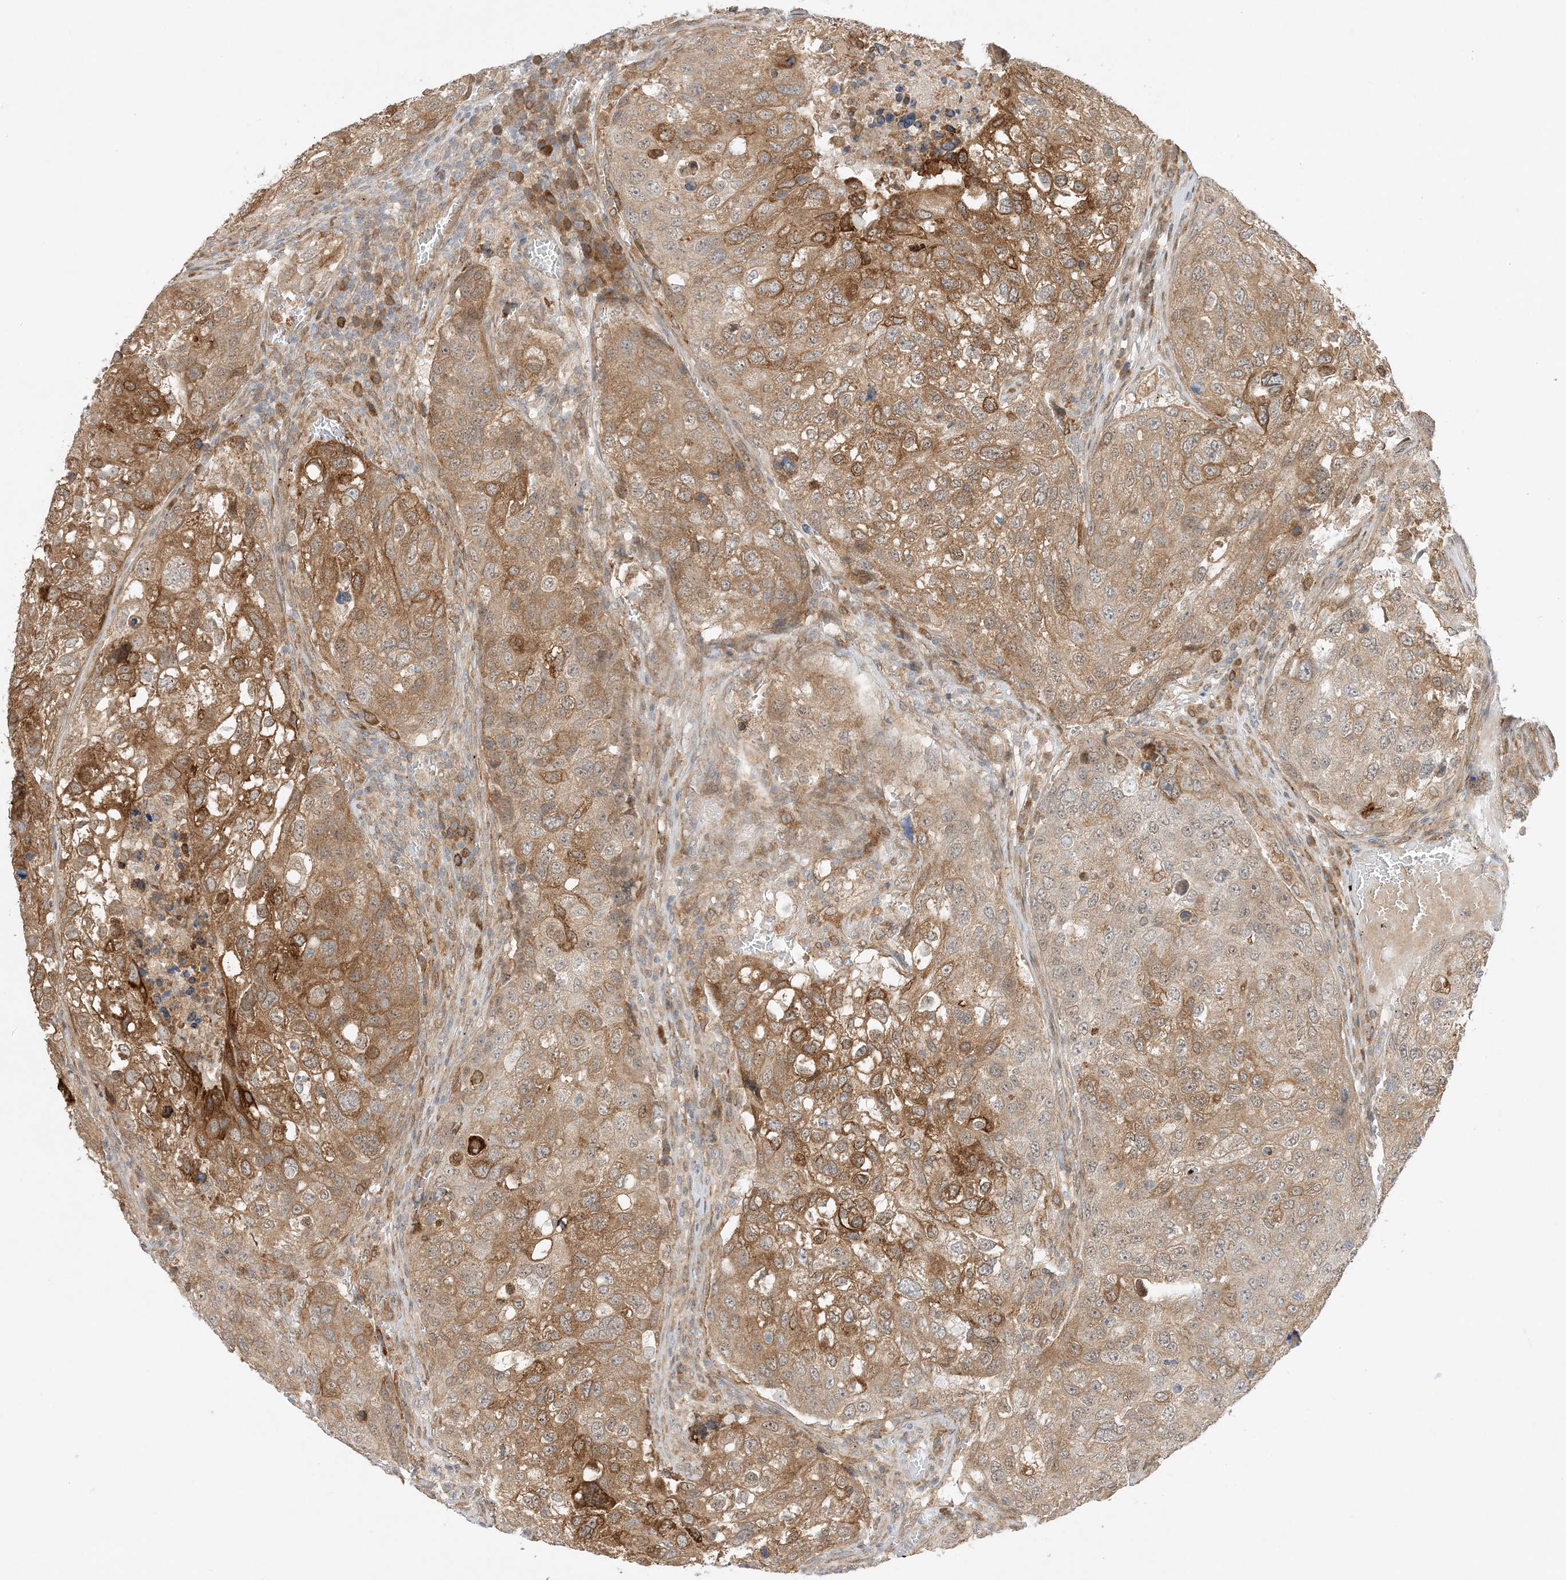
{"staining": {"intensity": "moderate", "quantity": ">75%", "location": "cytoplasmic/membranous"}, "tissue": "urothelial cancer", "cell_type": "Tumor cells", "image_type": "cancer", "snomed": [{"axis": "morphology", "description": "Urothelial carcinoma, High grade"}, {"axis": "topography", "description": "Lymph node"}, {"axis": "topography", "description": "Urinary bladder"}], "caption": "There is medium levels of moderate cytoplasmic/membranous staining in tumor cells of urothelial carcinoma (high-grade), as demonstrated by immunohistochemical staining (brown color).", "gene": "SCARF2", "patient": {"sex": "male", "age": 51}}